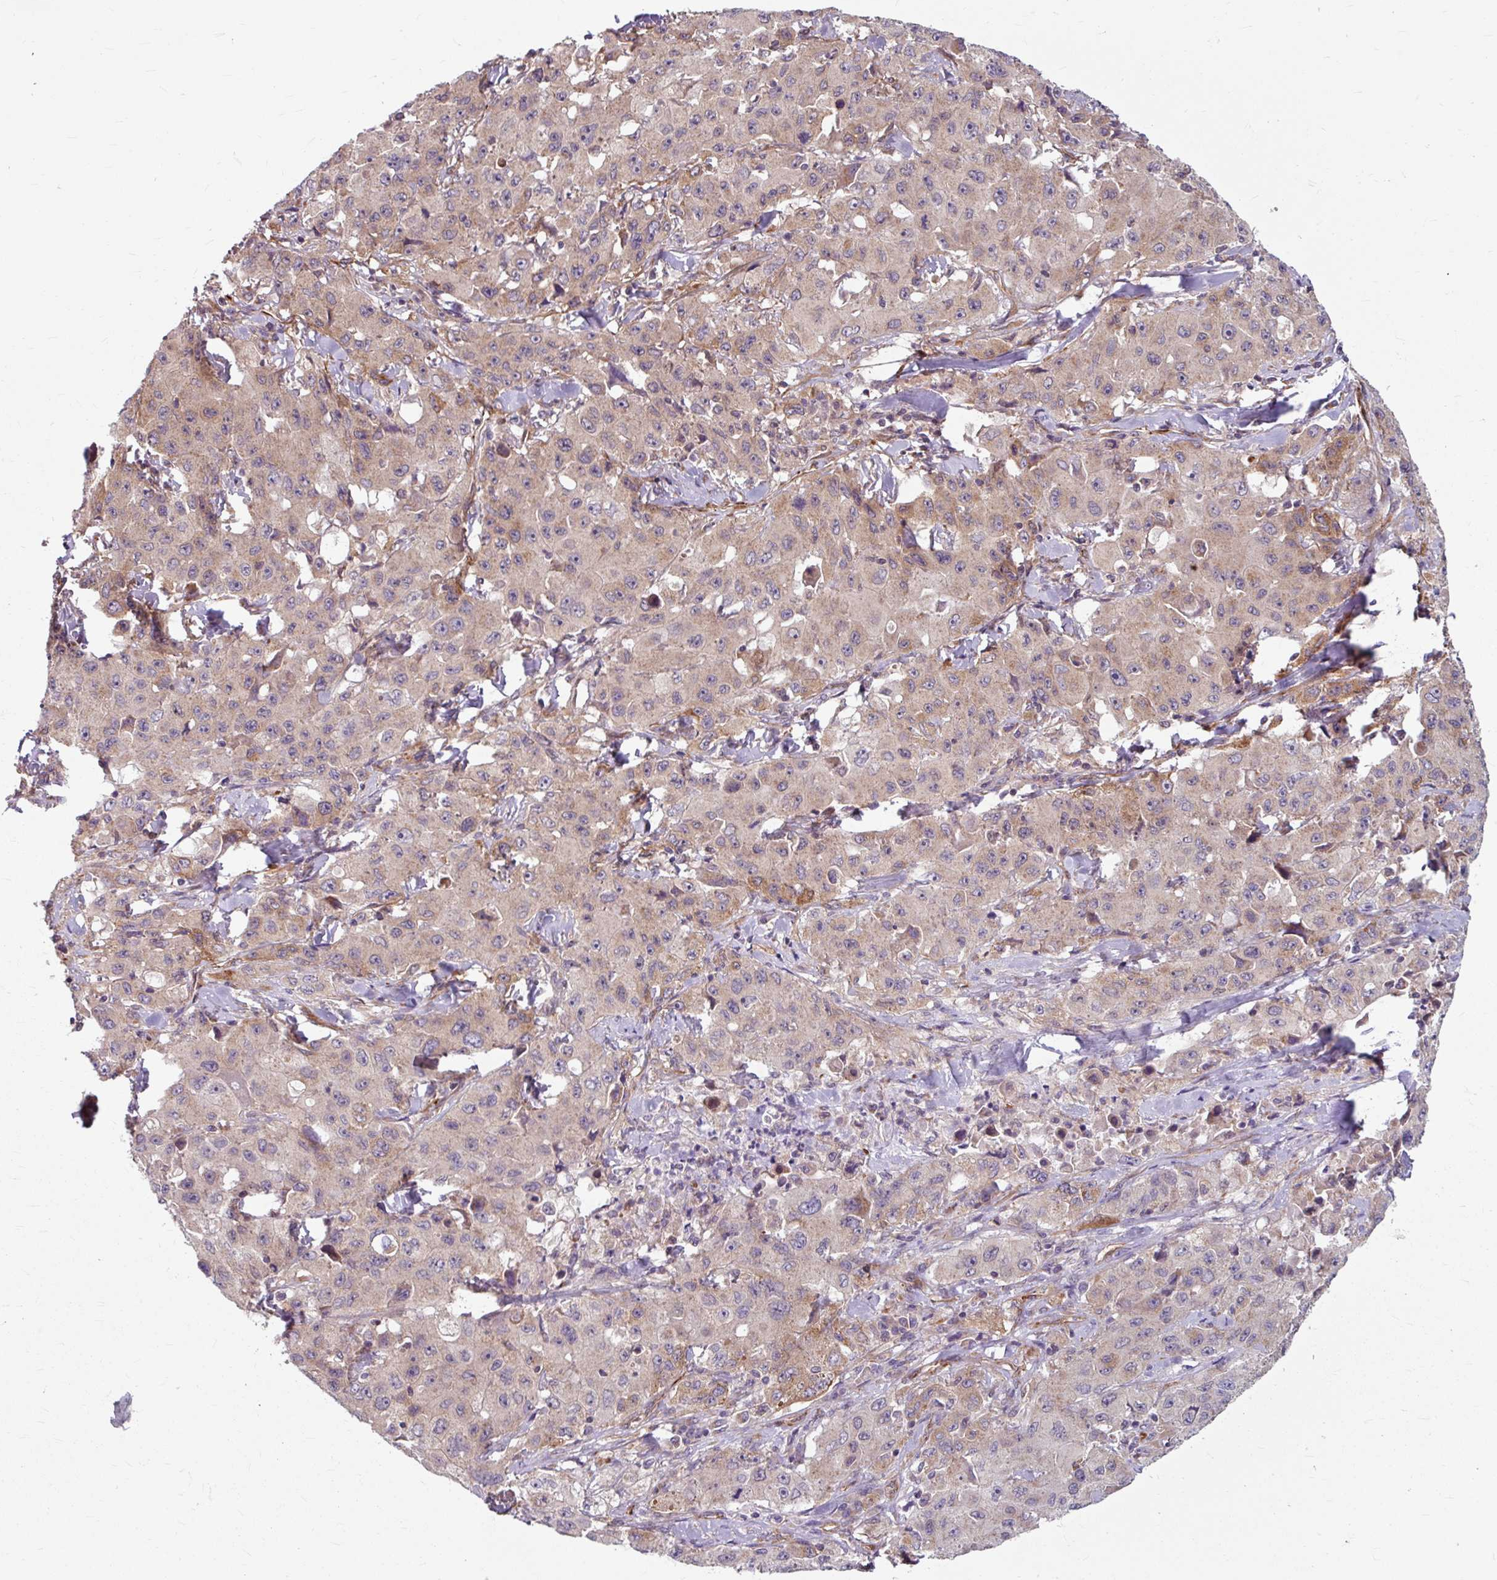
{"staining": {"intensity": "weak", "quantity": "<25%", "location": "cytoplasmic/membranous"}, "tissue": "lung cancer", "cell_type": "Tumor cells", "image_type": "cancer", "snomed": [{"axis": "morphology", "description": "Squamous cell carcinoma, NOS"}, {"axis": "topography", "description": "Lung"}], "caption": "This is an immunohistochemistry photomicrograph of lung squamous cell carcinoma. There is no staining in tumor cells.", "gene": "DAAM2", "patient": {"sex": "male", "age": 63}}